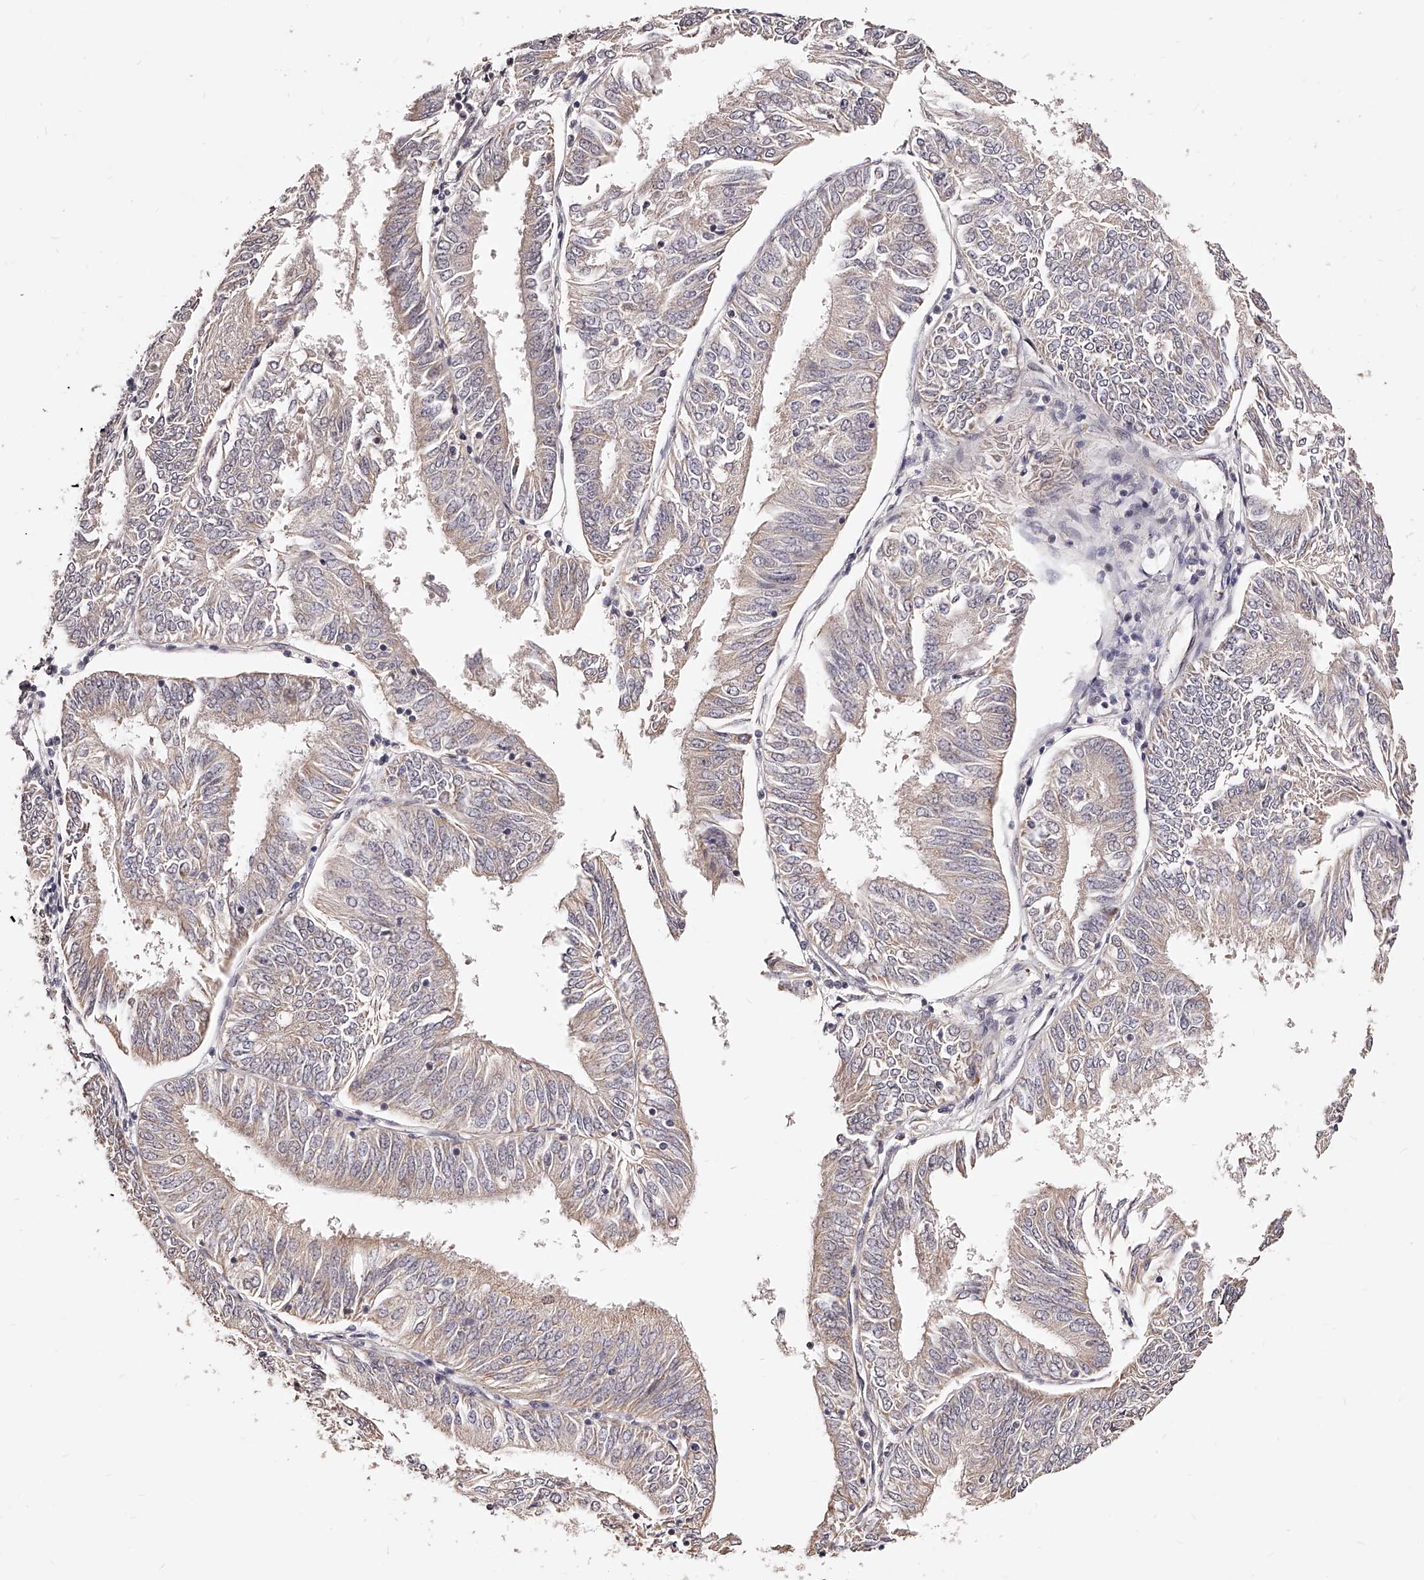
{"staining": {"intensity": "weak", "quantity": "25%-75%", "location": "cytoplasmic/membranous"}, "tissue": "endometrial cancer", "cell_type": "Tumor cells", "image_type": "cancer", "snomed": [{"axis": "morphology", "description": "Adenocarcinoma, NOS"}, {"axis": "topography", "description": "Endometrium"}], "caption": "Human endometrial cancer stained with a protein marker displays weak staining in tumor cells.", "gene": "ZNF502", "patient": {"sex": "female", "age": 58}}